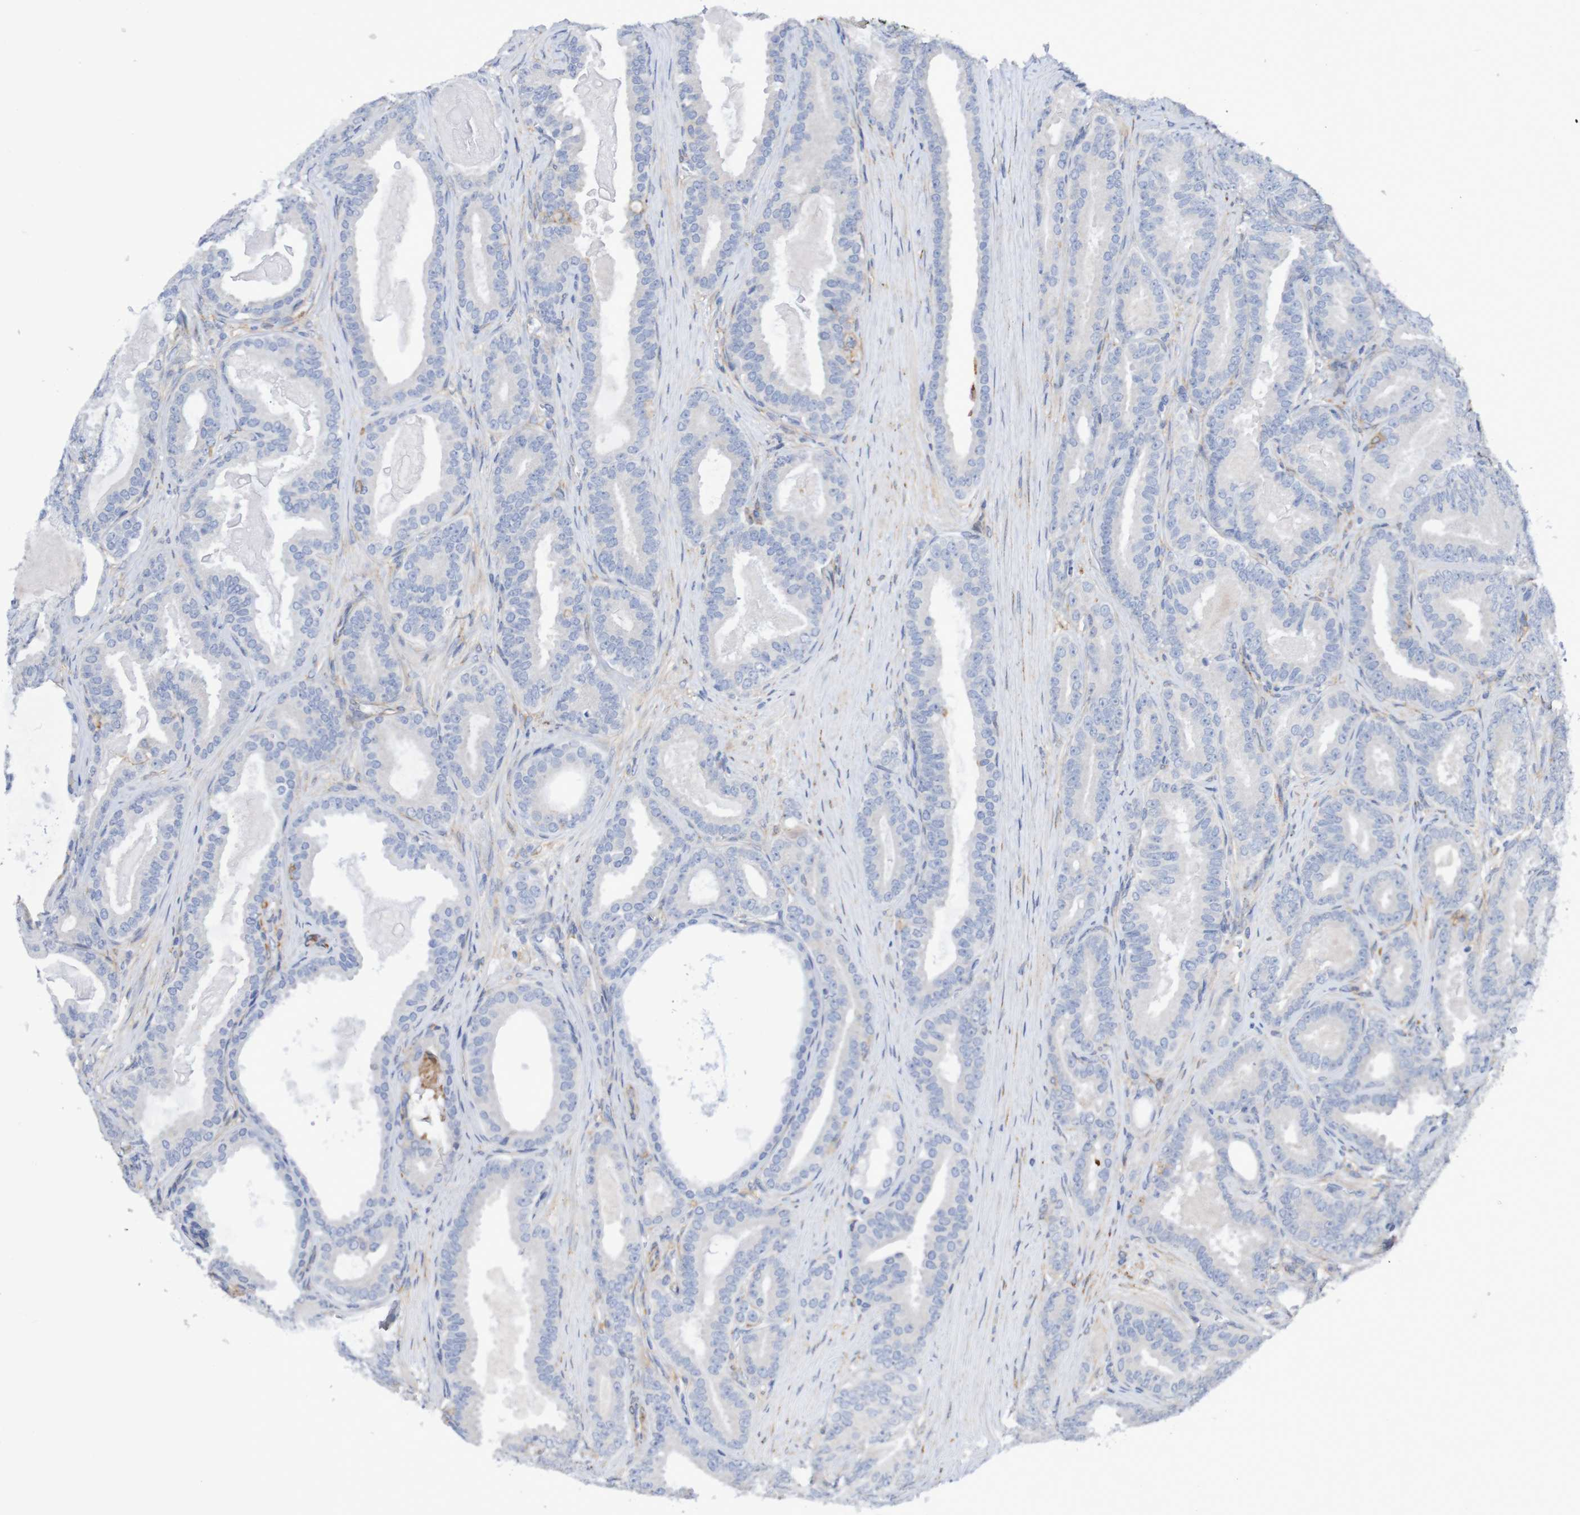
{"staining": {"intensity": "negative", "quantity": "none", "location": "none"}, "tissue": "prostate cancer", "cell_type": "Tumor cells", "image_type": "cancer", "snomed": [{"axis": "morphology", "description": "Adenocarcinoma, High grade"}, {"axis": "topography", "description": "Prostate"}], "caption": "An immunohistochemistry image of adenocarcinoma (high-grade) (prostate) is shown. There is no staining in tumor cells of adenocarcinoma (high-grade) (prostate). (Immunohistochemistry (ihc), brightfield microscopy, high magnification).", "gene": "SCRG1", "patient": {"sex": "male", "age": 60}}